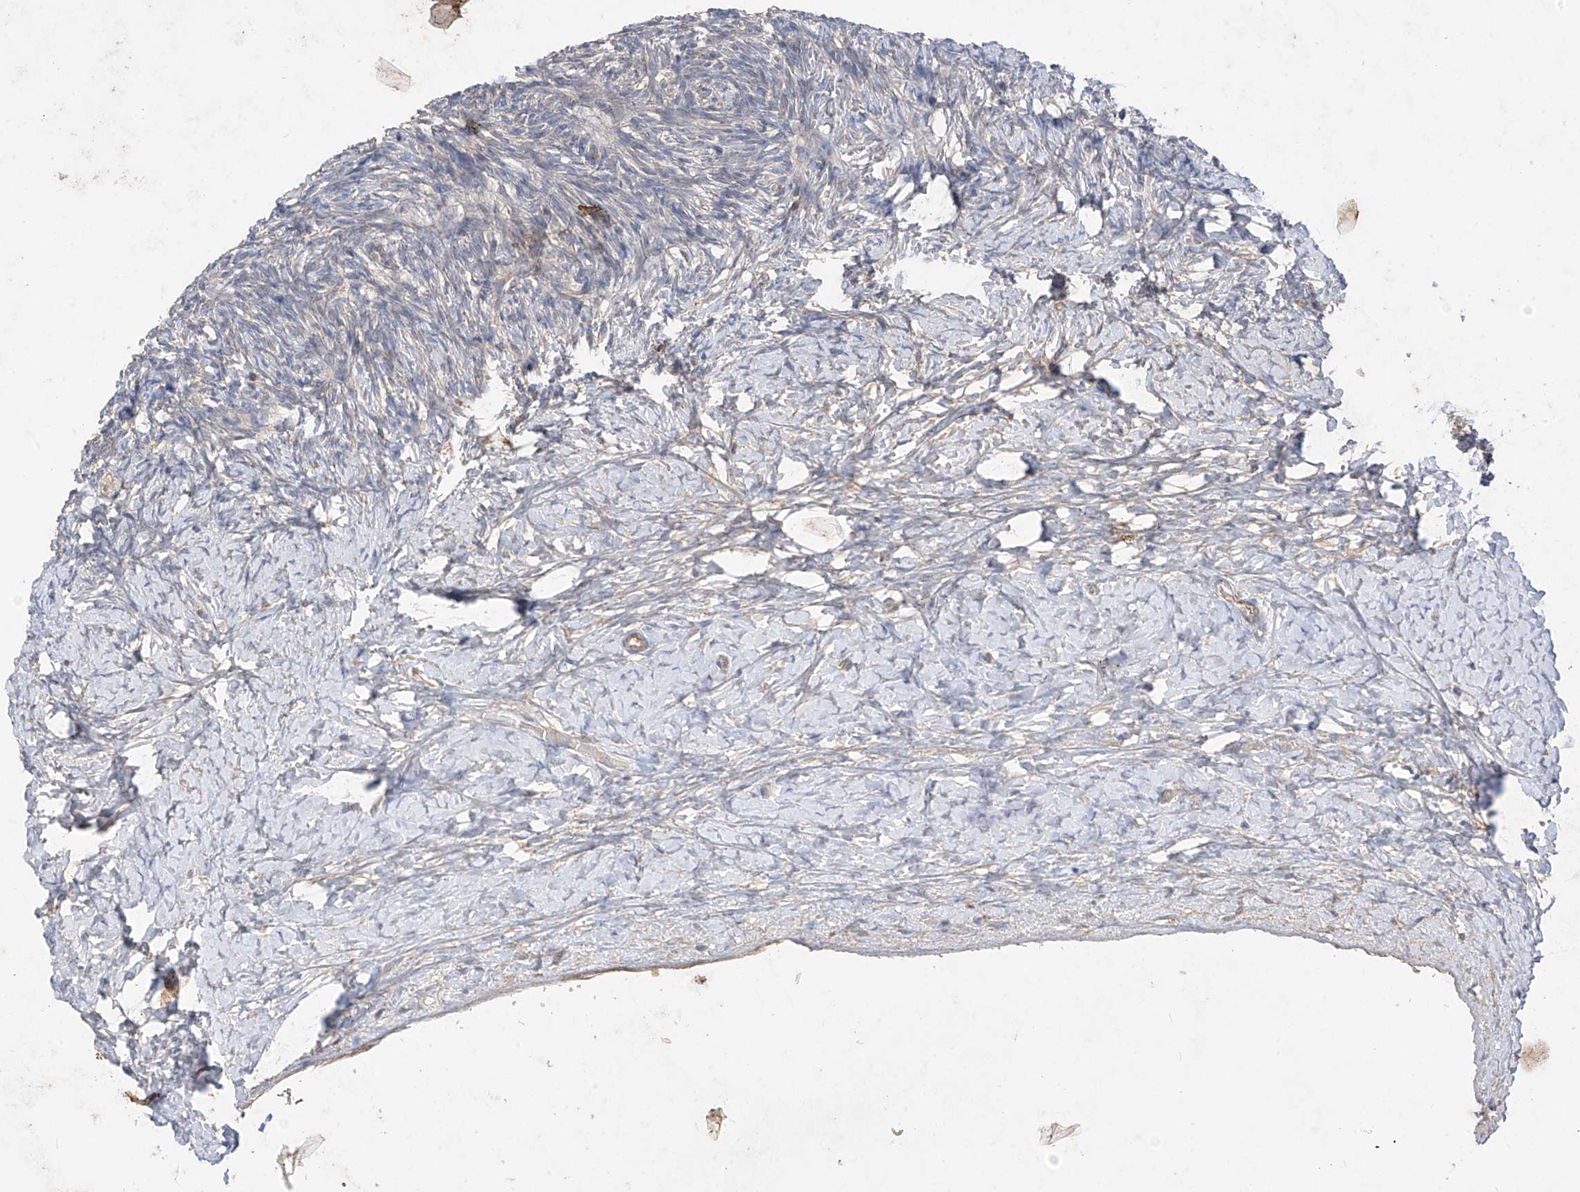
{"staining": {"intensity": "moderate", "quantity": ">75%", "location": "cytoplasmic/membranous"}, "tissue": "ovary", "cell_type": "Follicle cells", "image_type": "normal", "snomed": [{"axis": "morphology", "description": "Normal tissue, NOS"}, {"axis": "morphology", "description": "Developmental malformation"}, {"axis": "topography", "description": "Ovary"}], "caption": "Immunohistochemical staining of normal human ovary exhibits medium levels of moderate cytoplasmic/membranous expression in about >75% of follicle cells.", "gene": "CACNA2D4", "patient": {"sex": "female", "age": 39}}